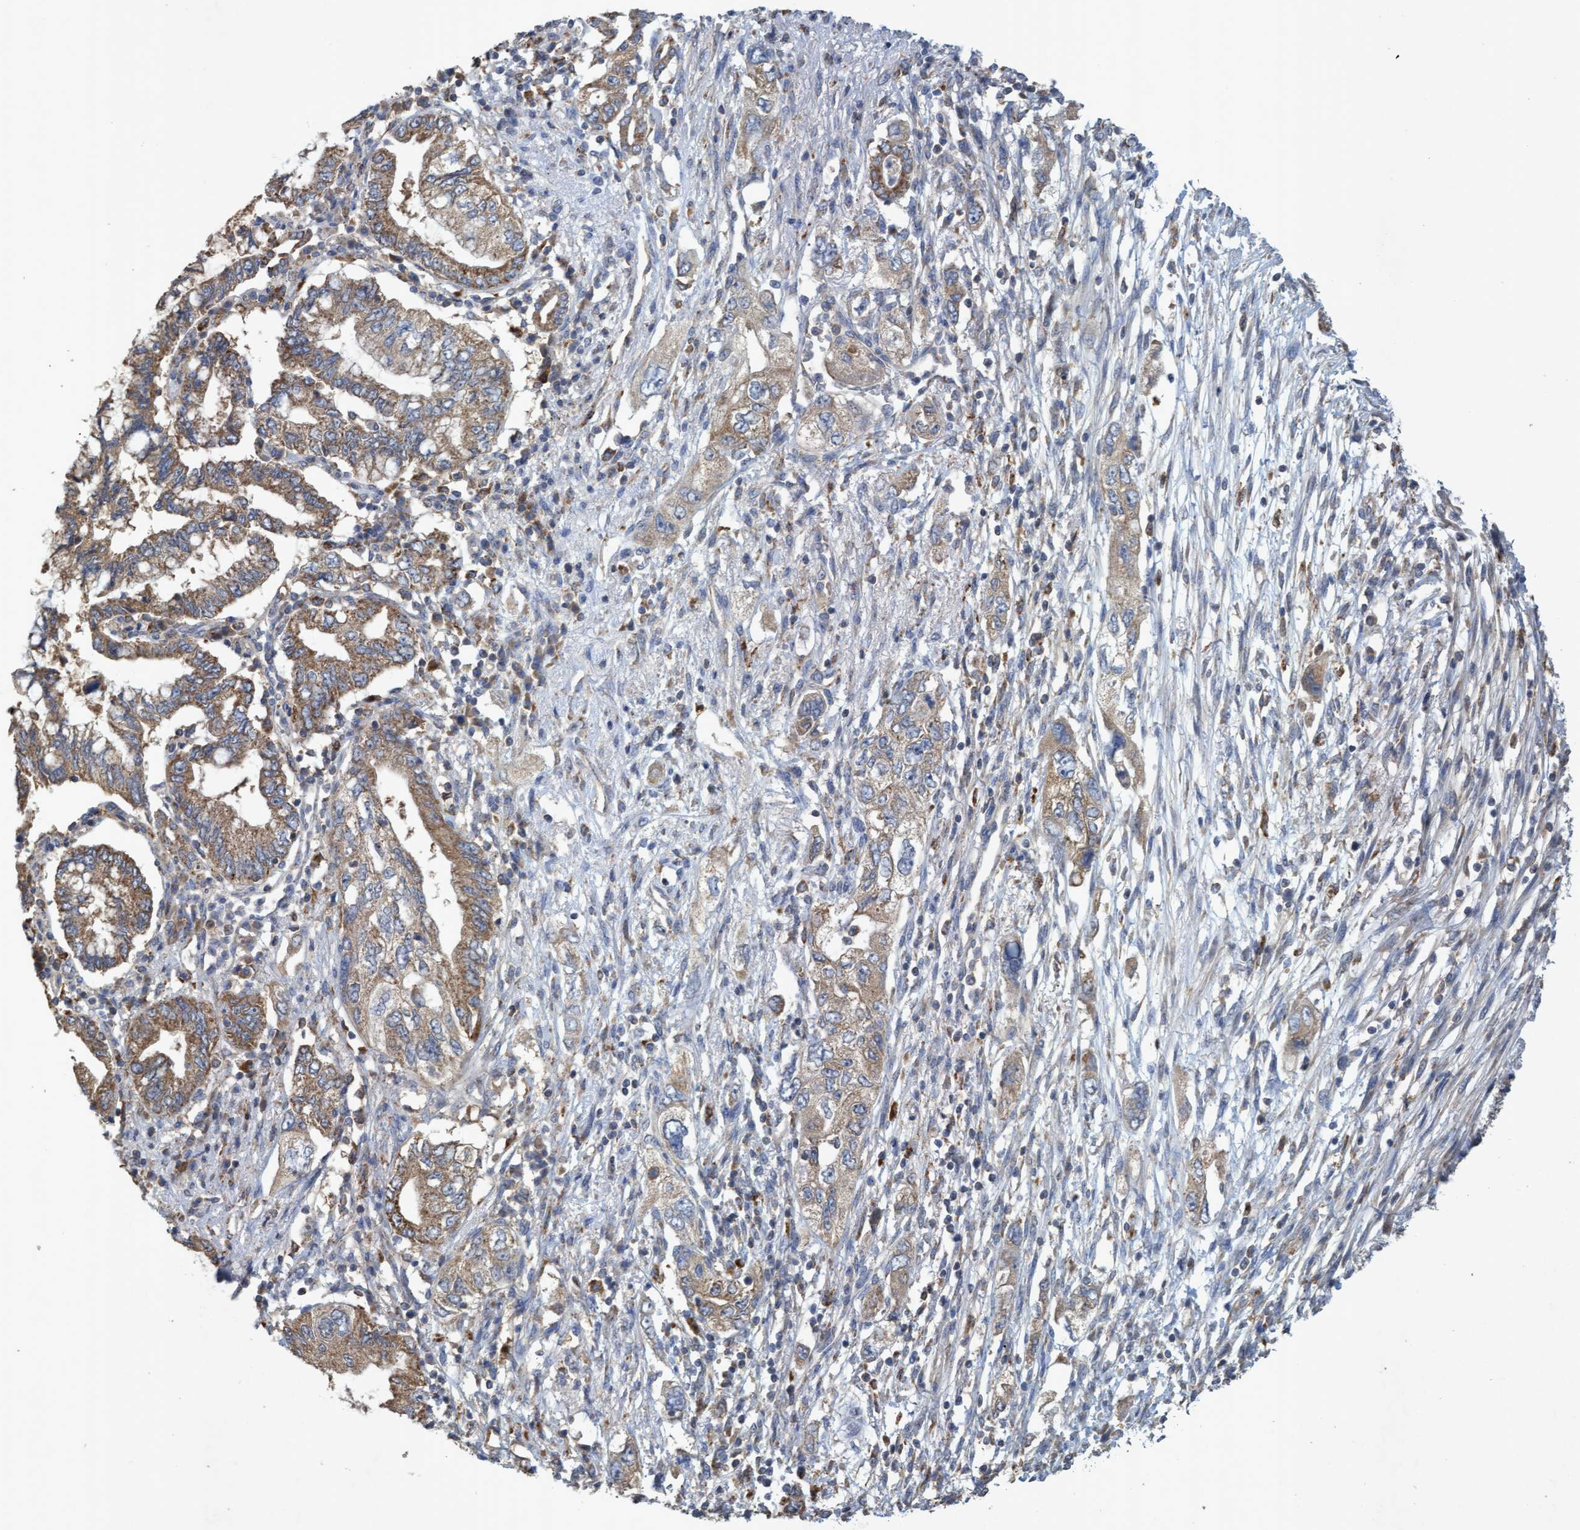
{"staining": {"intensity": "moderate", "quantity": ">75%", "location": "cytoplasmic/membranous"}, "tissue": "pancreatic cancer", "cell_type": "Tumor cells", "image_type": "cancer", "snomed": [{"axis": "morphology", "description": "Adenocarcinoma, NOS"}, {"axis": "topography", "description": "Pancreas"}], "caption": "High-power microscopy captured an immunohistochemistry micrograph of pancreatic cancer (adenocarcinoma), revealing moderate cytoplasmic/membranous staining in approximately >75% of tumor cells. (DAB (3,3'-diaminobenzidine) = brown stain, brightfield microscopy at high magnification).", "gene": "ATPAF2", "patient": {"sex": "female", "age": 73}}